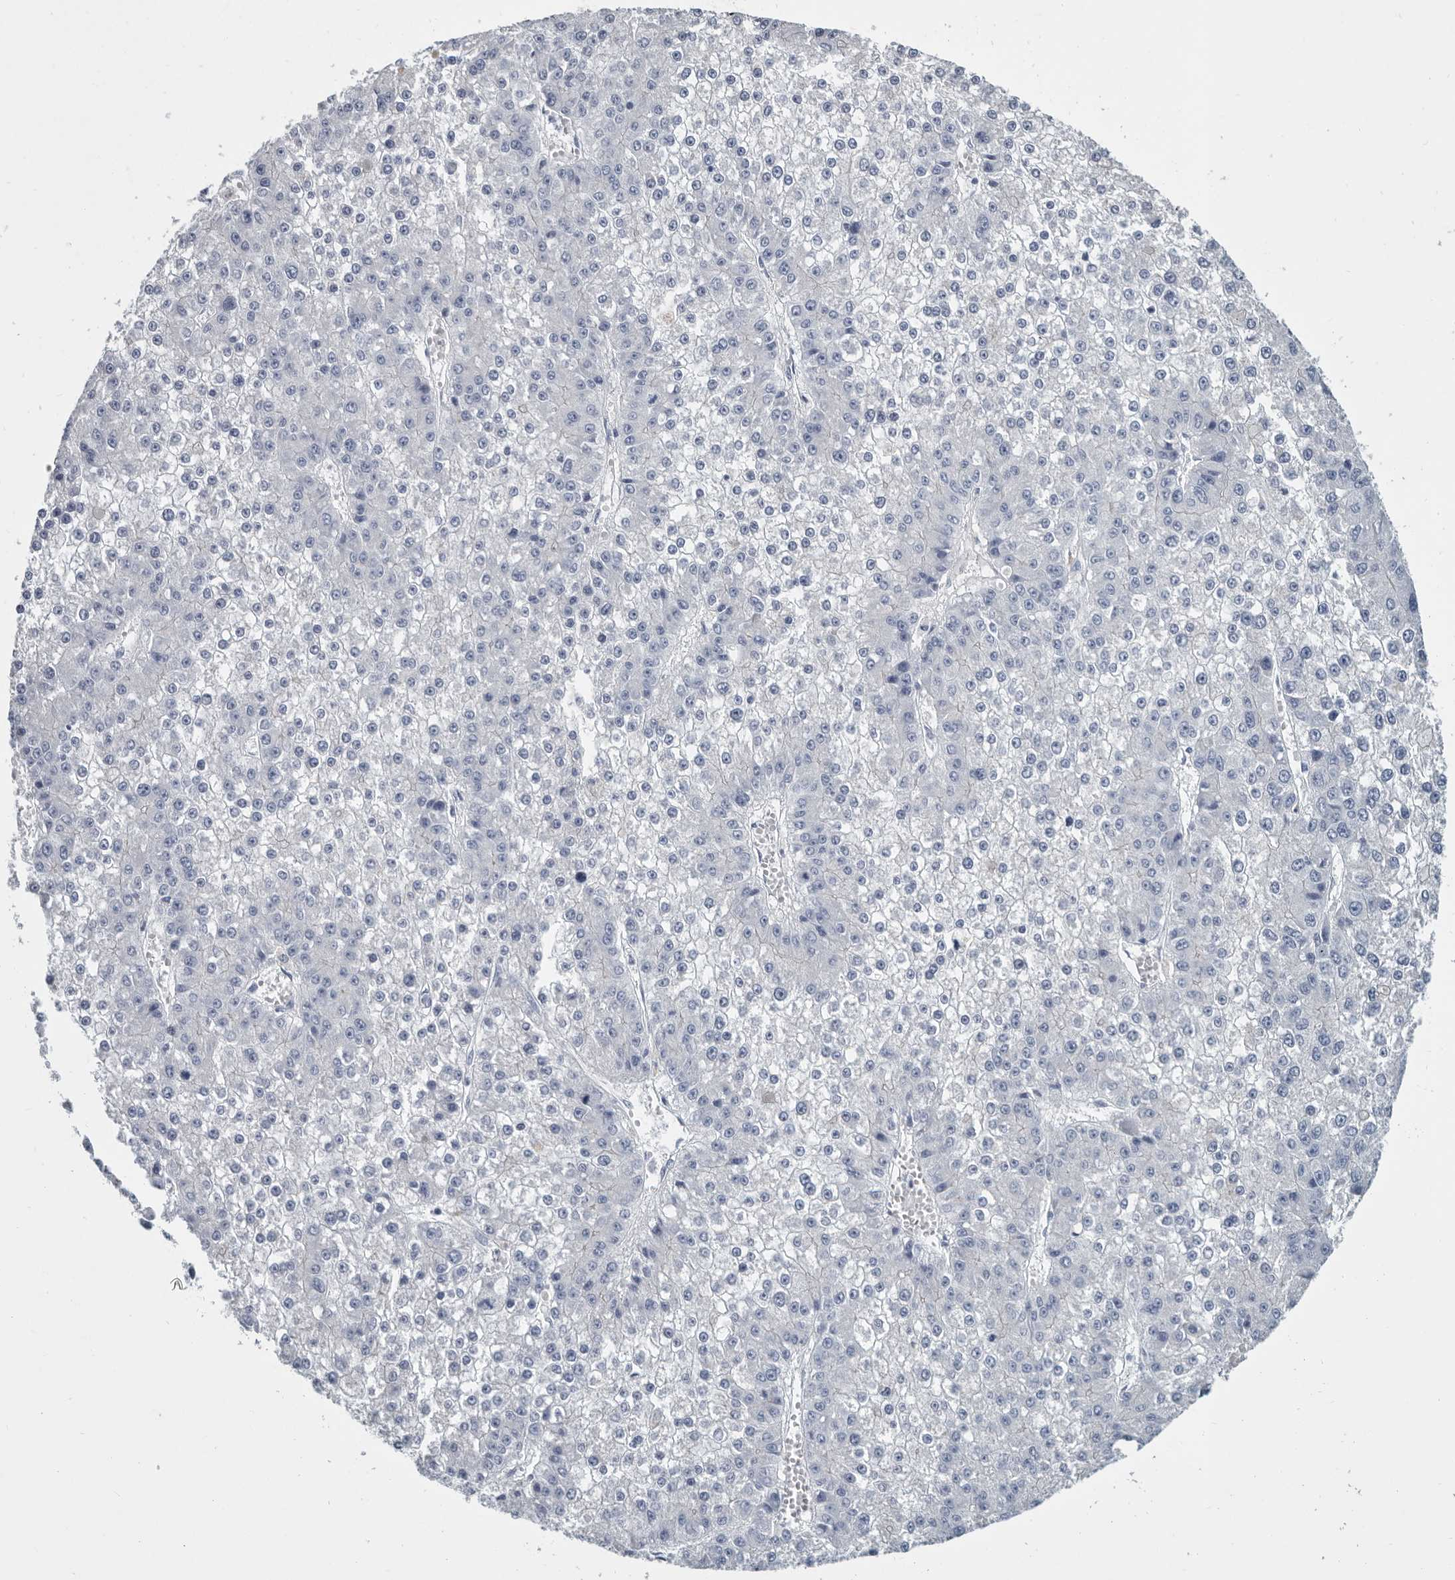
{"staining": {"intensity": "negative", "quantity": "none", "location": "none"}, "tissue": "liver cancer", "cell_type": "Tumor cells", "image_type": "cancer", "snomed": [{"axis": "morphology", "description": "Carcinoma, Hepatocellular, NOS"}, {"axis": "topography", "description": "Liver"}], "caption": "An image of human hepatocellular carcinoma (liver) is negative for staining in tumor cells.", "gene": "WRAP73", "patient": {"sex": "female", "age": 73}}